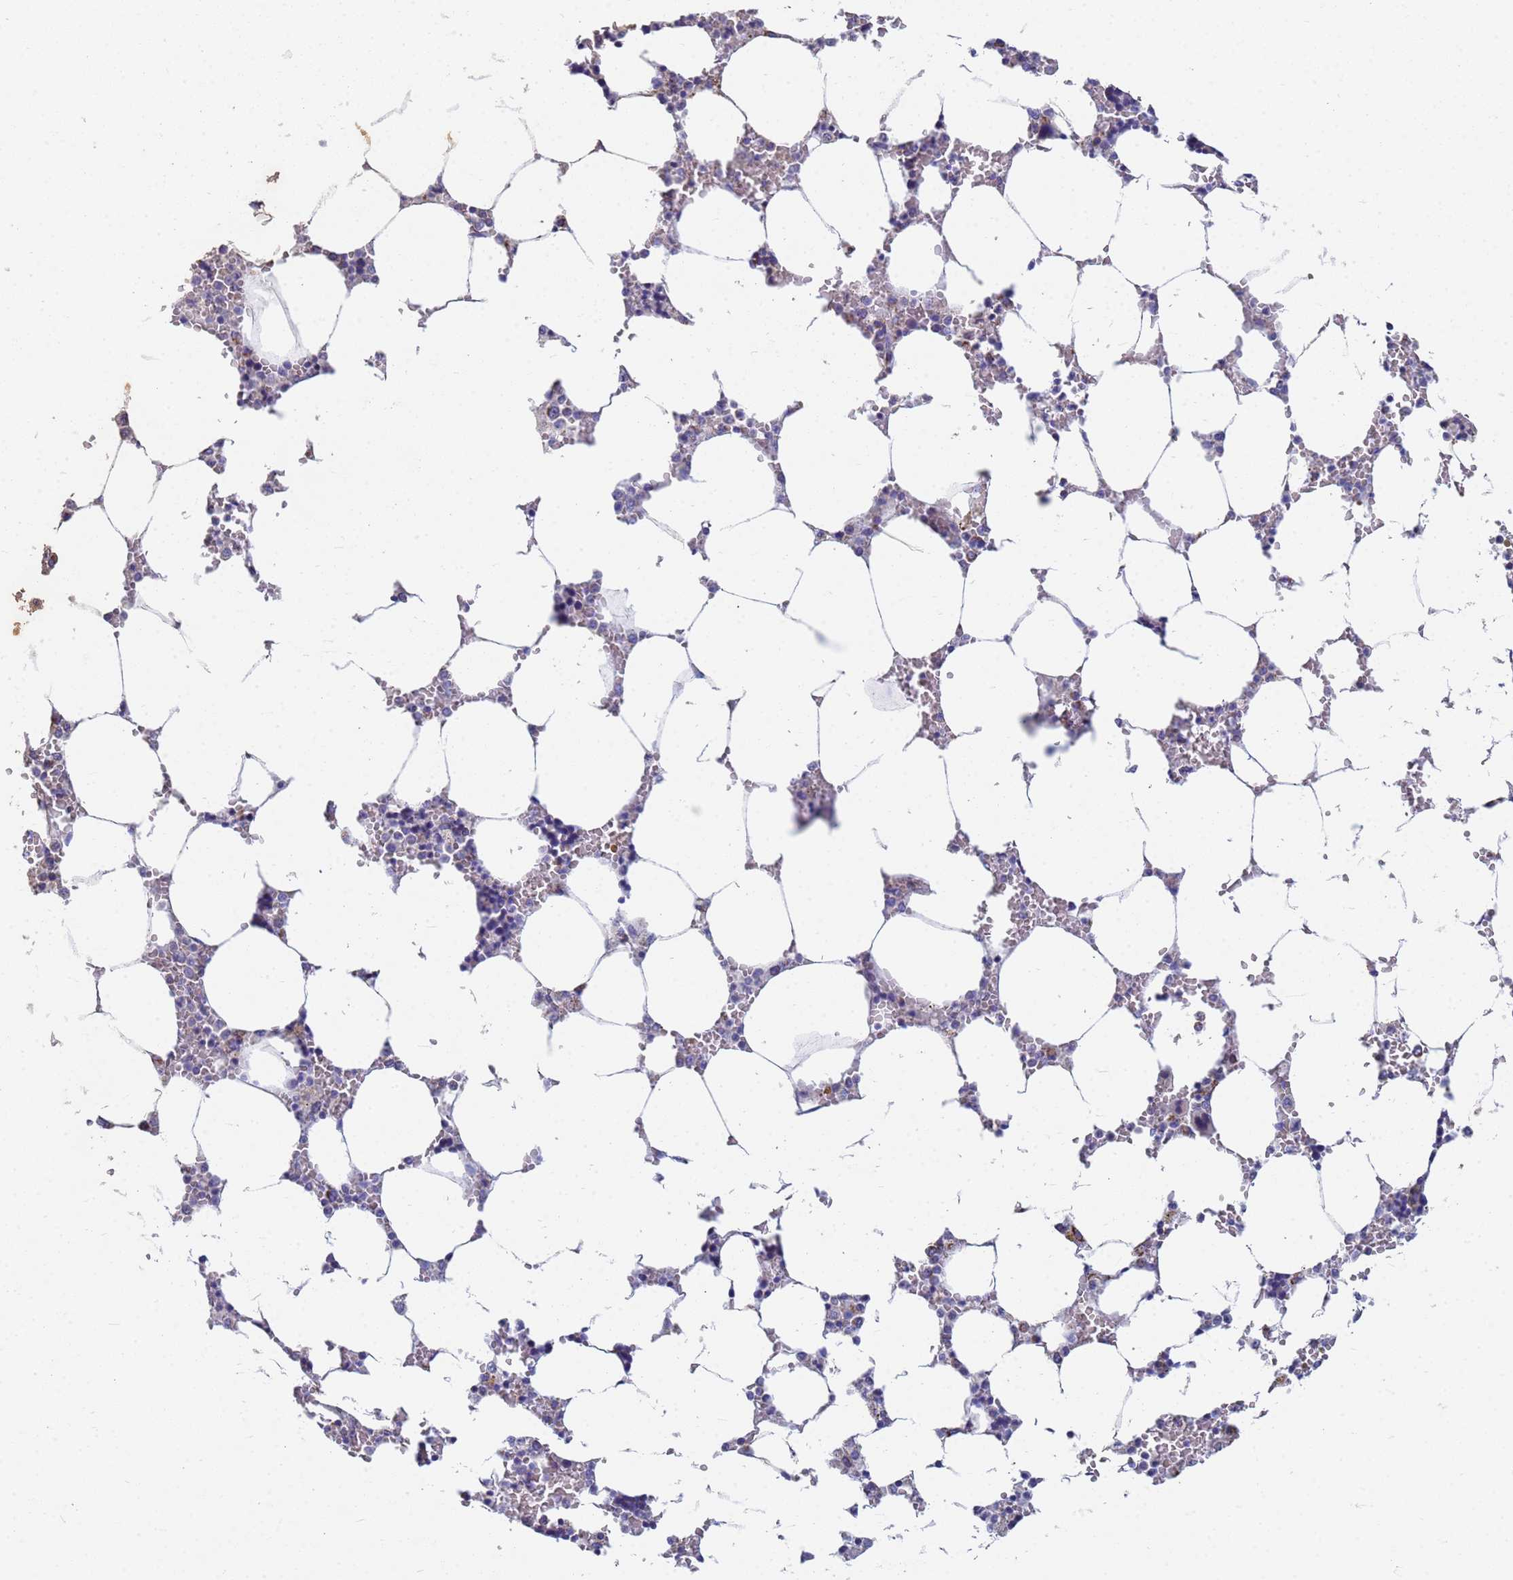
{"staining": {"intensity": "negative", "quantity": "none", "location": "none"}, "tissue": "bone marrow", "cell_type": "Hematopoietic cells", "image_type": "normal", "snomed": [{"axis": "morphology", "description": "Normal tissue, NOS"}, {"axis": "topography", "description": "Bone marrow"}], "caption": "Image shows no significant protein expression in hematopoietic cells of normal bone marrow.", "gene": "UQCRHL", "patient": {"sex": "male", "age": 64}}